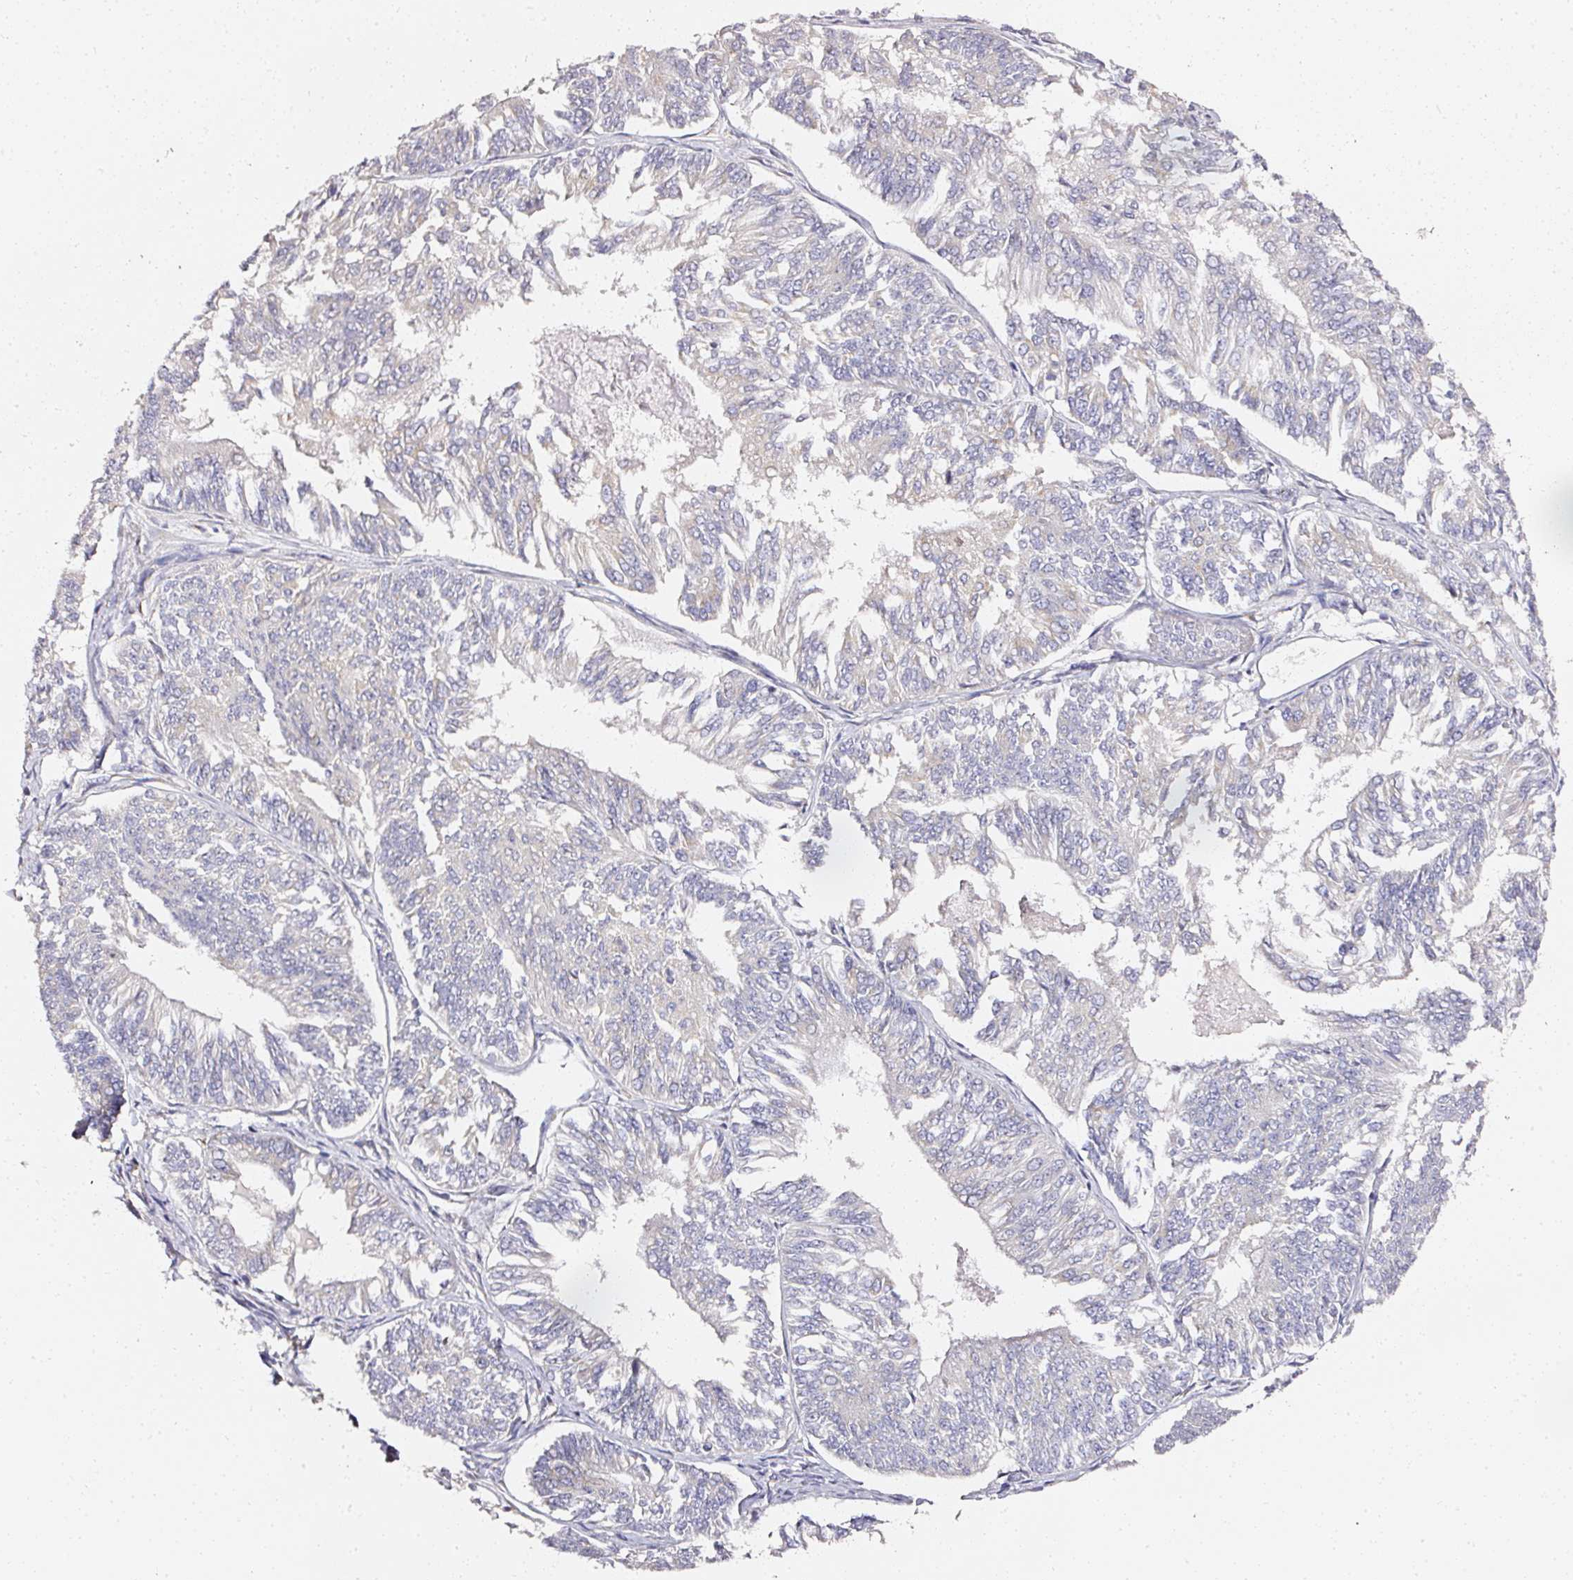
{"staining": {"intensity": "negative", "quantity": "none", "location": "none"}, "tissue": "endometrial cancer", "cell_type": "Tumor cells", "image_type": "cancer", "snomed": [{"axis": "morphology", "description": "Adenocarcinoma, NOS"}, {"axis": "topography", "description": "Endometrium"}], "caption": "Endometrial cancer (adenocarcinoma) was stained to show a protein in brown. There is no significant positivity in tumor cells.", "gene": "NTRK1", "patient": {"sex": "female", "age": 58}}